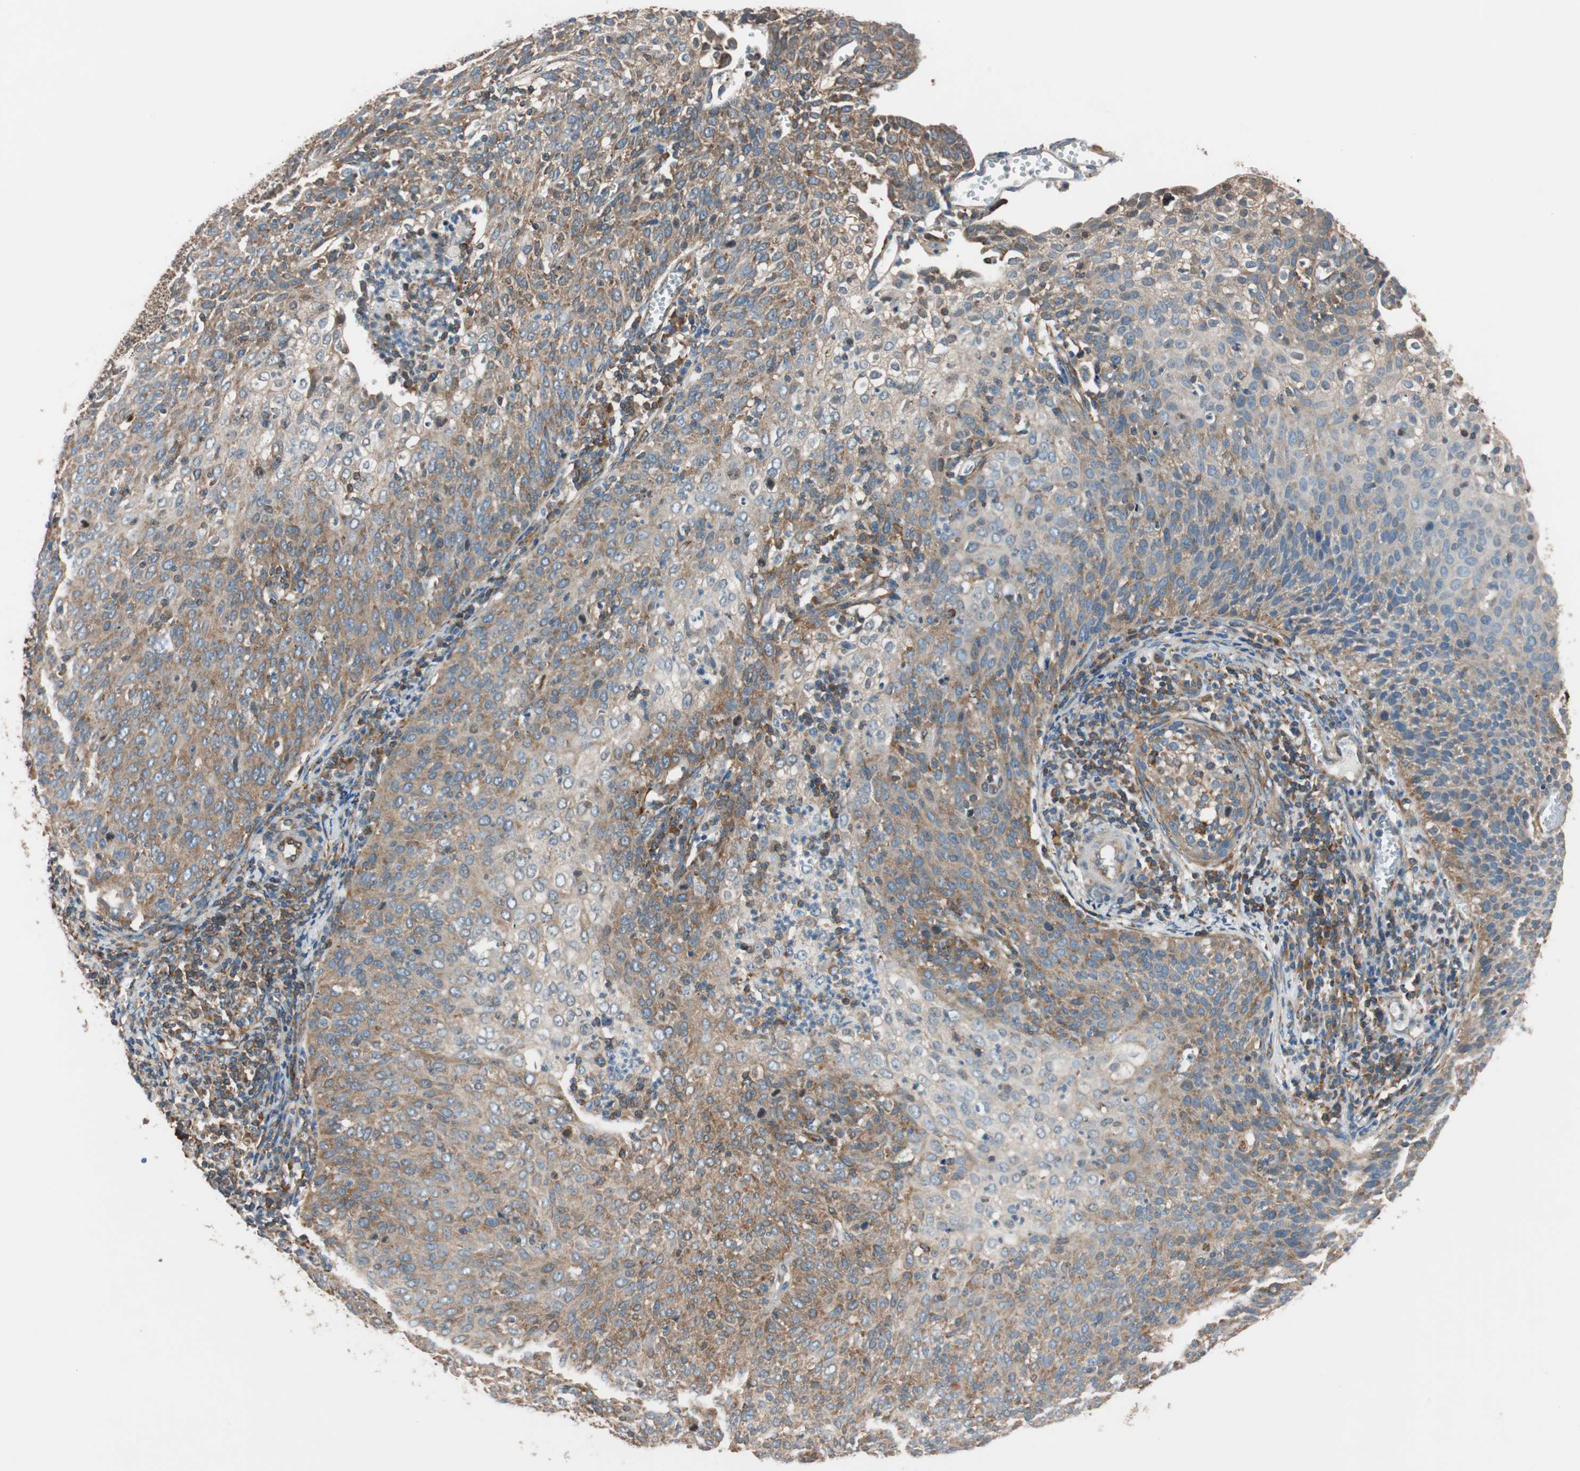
{"staining": {"intensity": "moderate", "quantity": ">75%", "location": "cytoplasmic/membranous"}, "tissue": "cervical cancer", "cell_type": "Tumor cells", "image_type": "cancer", "snomed": [{"axis": "morphology", "description": "Squamous cell carcinoma, NOS"}, {"axis": "topography", "description": "Cervix"}], "caption": "The photomicrograph demonstrates a brown stain indicating the presence of a protein in the cytoplasmic/membranous of tumor cells in cervical cancer (squamous cell carcinoma).", "gene": "WASL", "patient": {"sex": "female", "age": 38}}